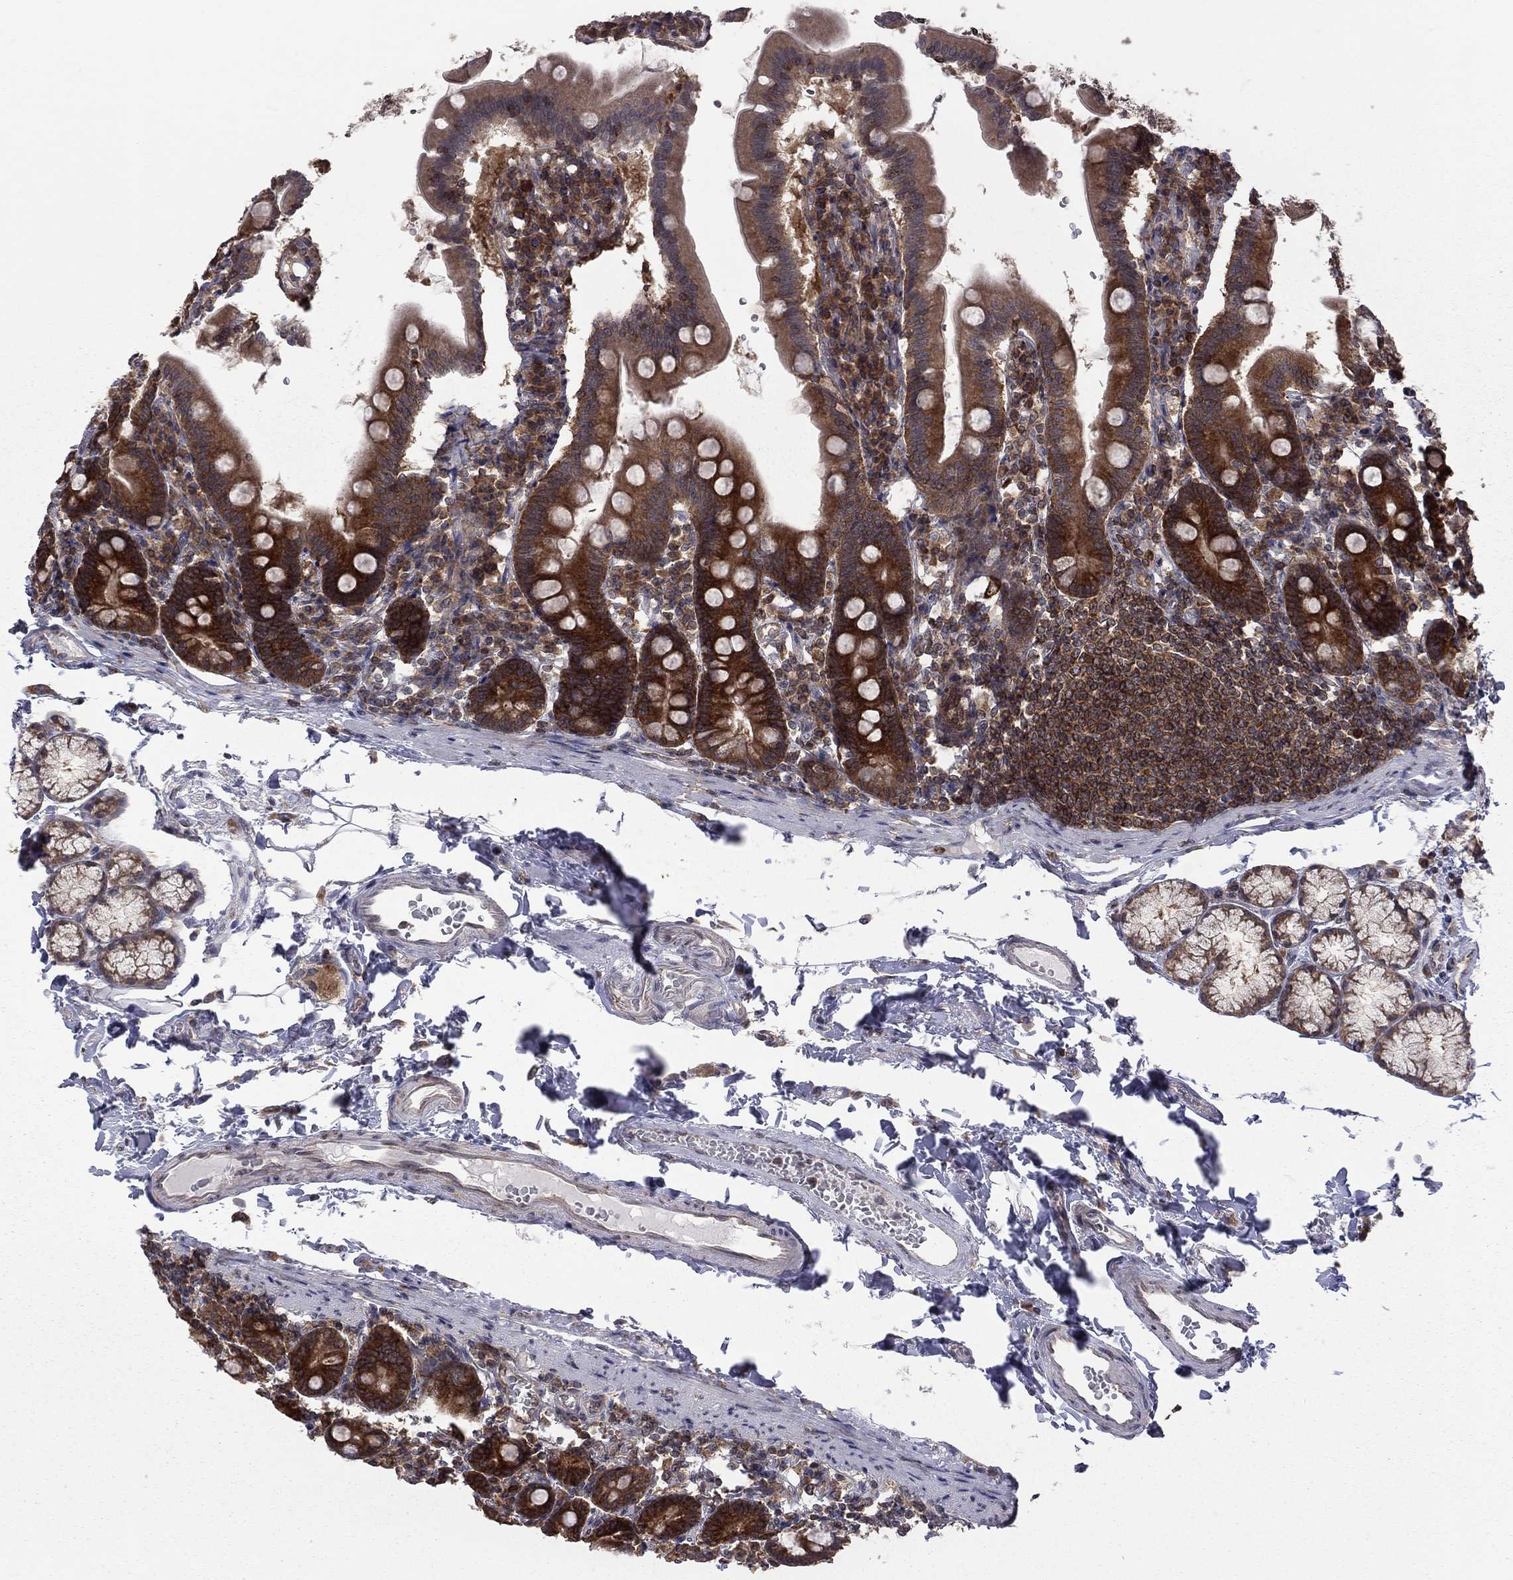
{"staining": {"intensity": "strong", "quantity": "25%-75%", "location": "cytoplasmic/membranous"}, "tissue": "duodenum", "cell_type": "Glandular cells", "image_type": "normal", "snomed": [{"axis": "morphology", "description": "Normal tissue, NOS"}, {"axis": "topography", "description": "Duodenum"}], "caption": "Protein analysis of unremarkable duodenum displays strong cytoplasmic/membranous staining in approximately 25%-75% of glandular cells.", "gene": "NAA50", "patient": {"sex": "female", "age": 67}}